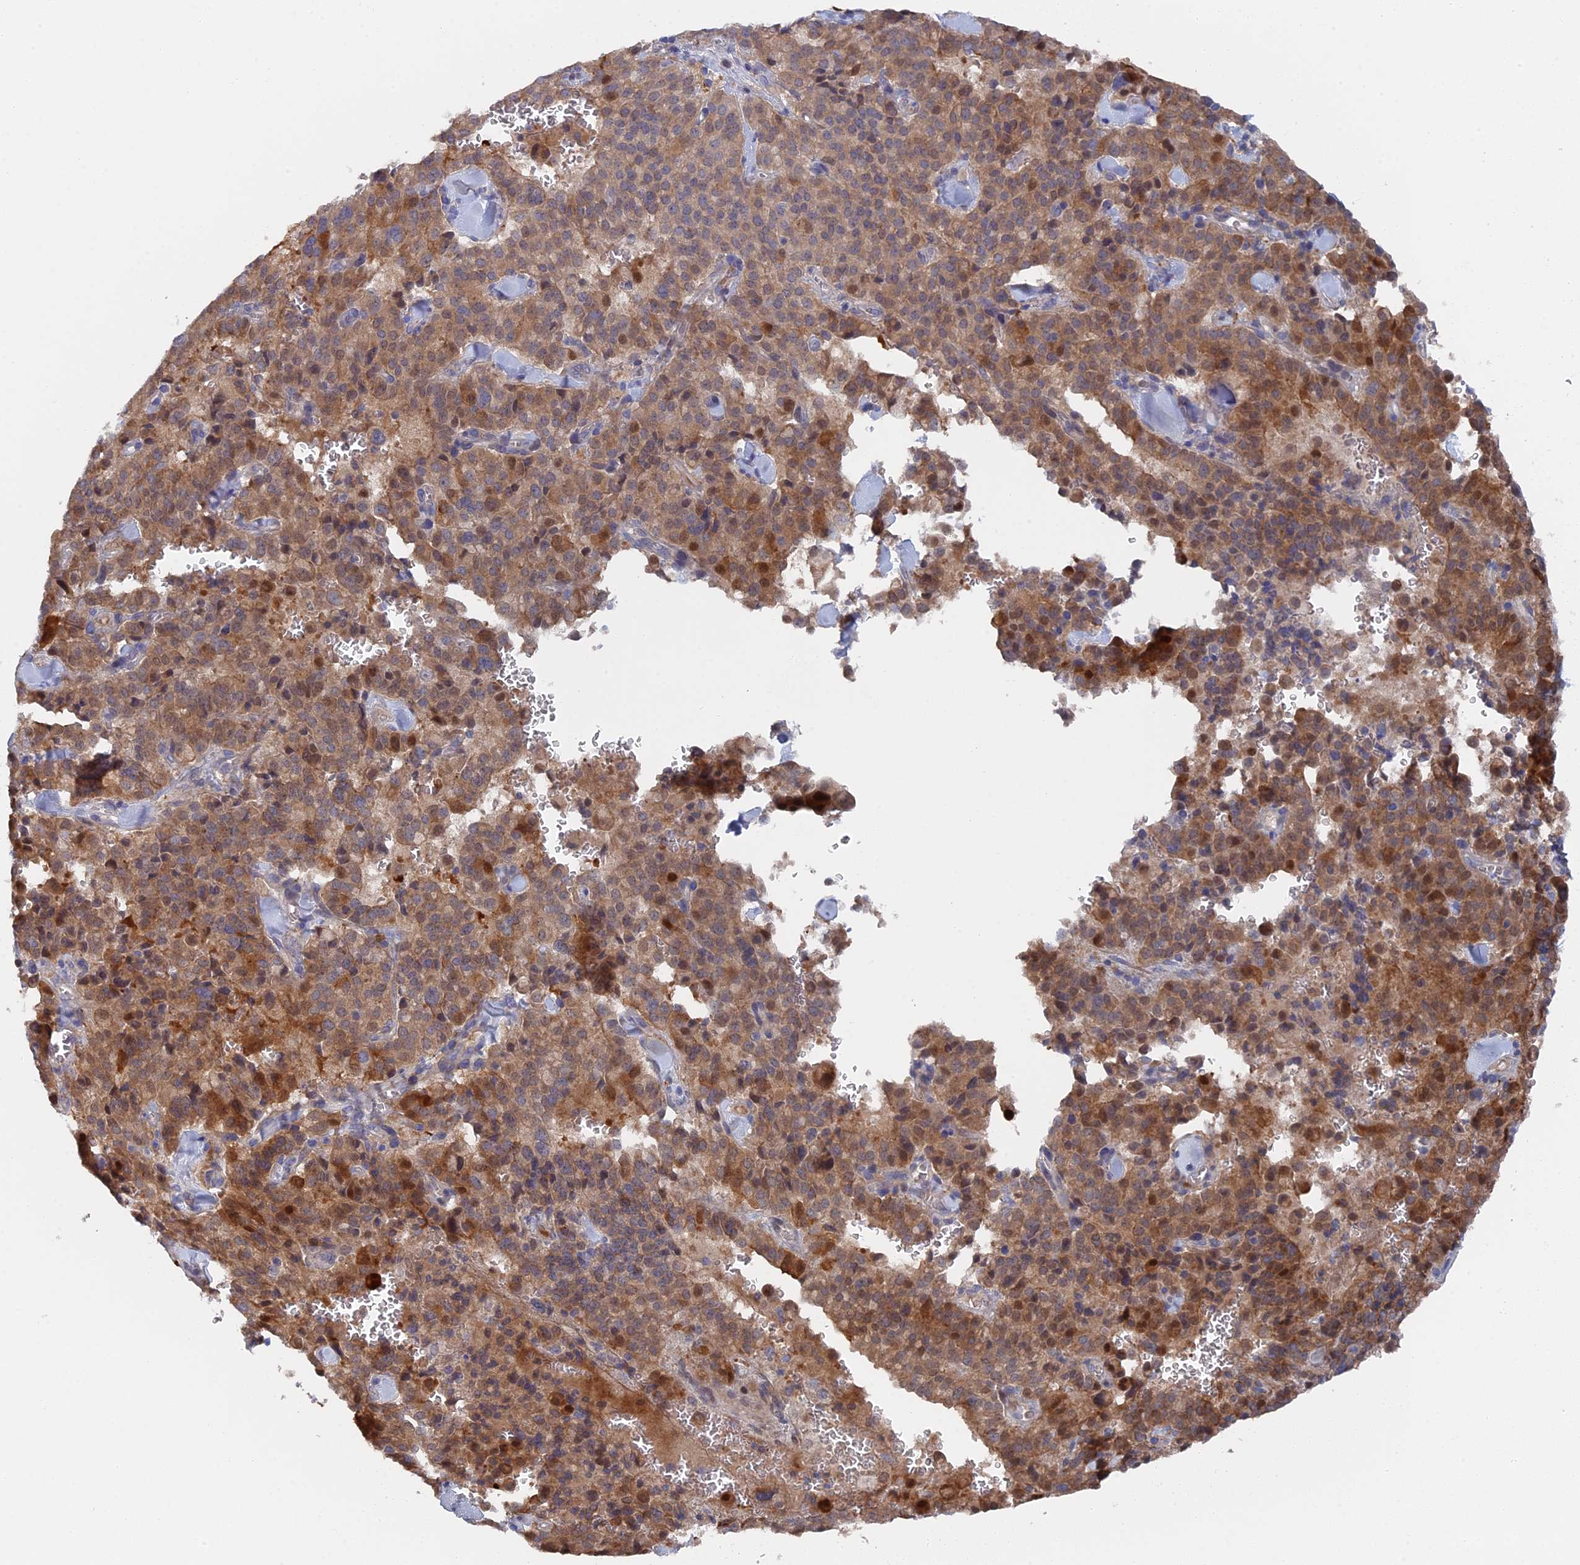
{"staining": {"intensity": "strong", "quantity": ">75%", "location": "cytoplasmic/membranous"}, "tissue": "pancreatic cancer", "cell_type": "Tumor cells", "image_type": "cancer", "snomed": [{"axis": "morphology", "description": "Adenocarcinoma, NOS"}, {"axis": "topography", "description": "Pancreas"}], "caption": "About >75% of tumor cells in adenocarcinoma (pancreatic) show strong cytoplasmic/membranous protein expression as visualized by brown immunohistochemical staining.", "gene": "TMEM161A", "patient": {"sex": "male", "age": 65}}